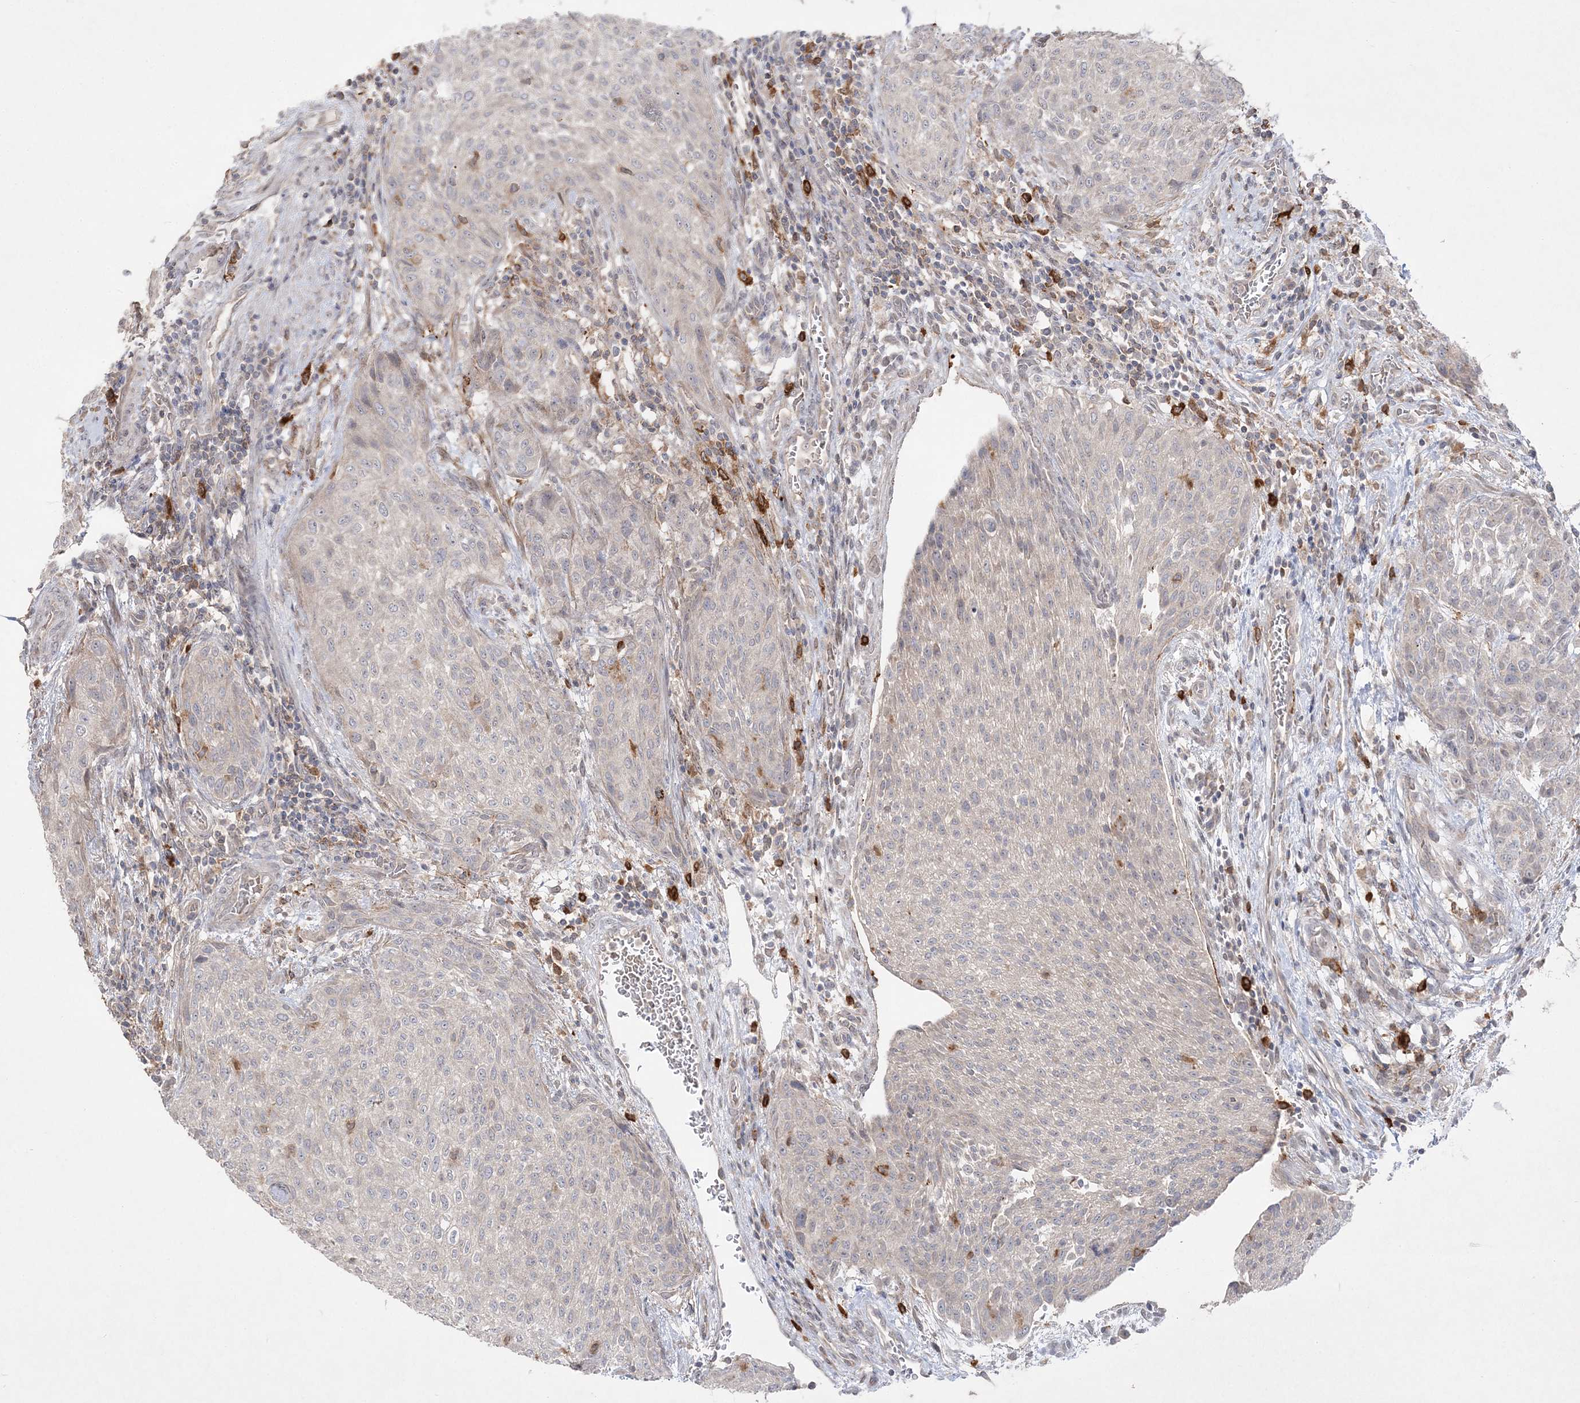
{"staining": {"intensity": "negative", "quantity": "none", "location": "none"}, "tissue": "urothelial cancer", "cell_type": "Tumor cells", "image_type": "cancer", "snomed": [{"axis": "morphology", "description": "Urothelial carcinoma, High grade"}, {"axis": "topography", "description": "Urinary bladder"}], "caption": "DAB (3,3'-diaminobenzidine) immunohistochemical staining of human urothelial carcinoma (high-grade) reveals no significant staining in tumor cells.", "gene": "CLNK", "patient": {"sex": "male", "age": 35}}